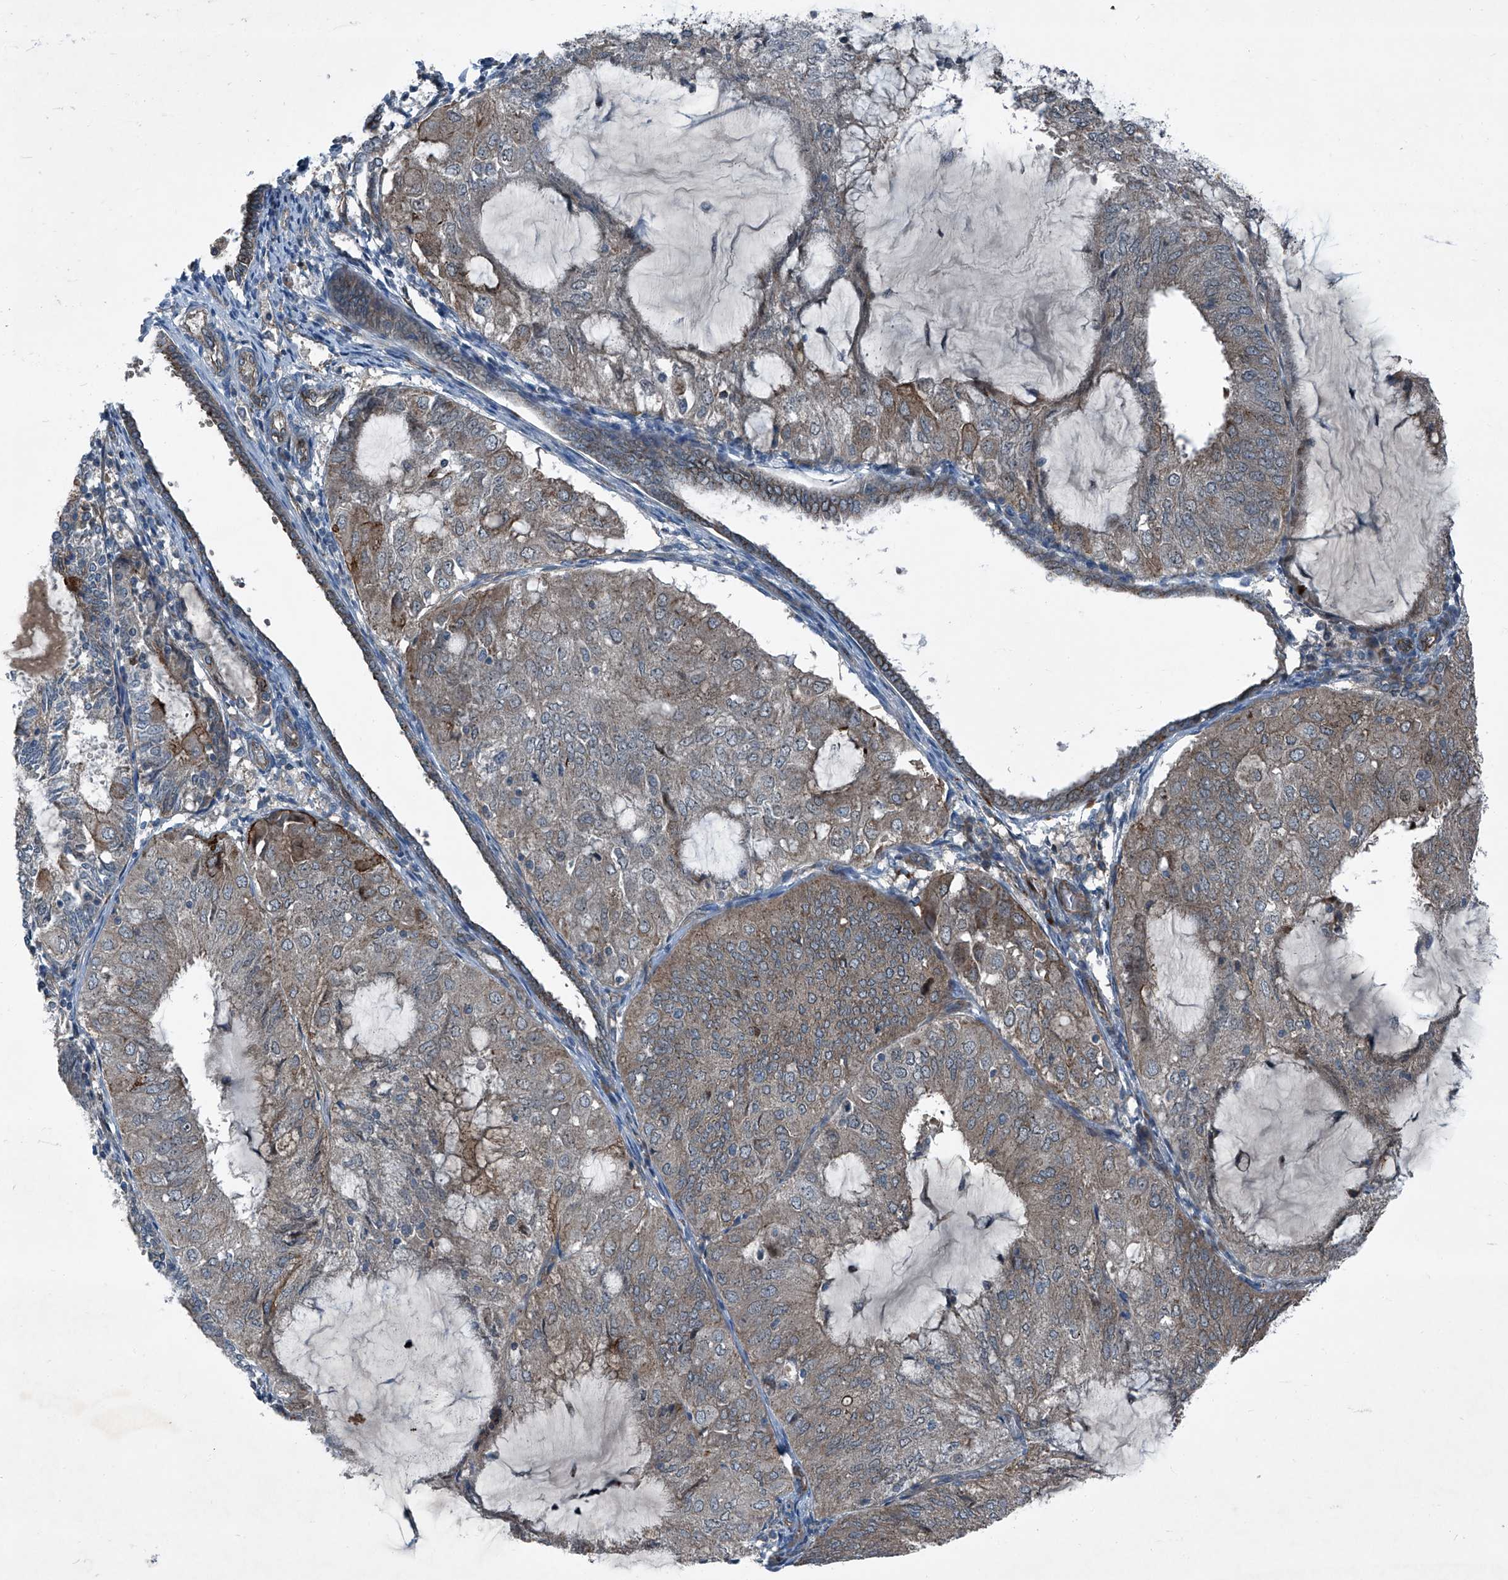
{"staining": {"intensity": "weak", "quantity": "<25%", "location": "cytoplasmic/membranous"}, "tissue": "endometrial cancer", "cell_type": "Tumor cells", "image_type": "cancer", "snomed": [{"axis": "morphology", "description": "Adenocarcinoma, NOS"}, {"axis": "topography", "description": "Endometrium"}], "caption": "Photomicrograph shows no protein expression in tumor cells of adenocarcinoma (endometrial) tissue.", "gene": "SENP2", "patient": {"sex": "female", "age": 81}}